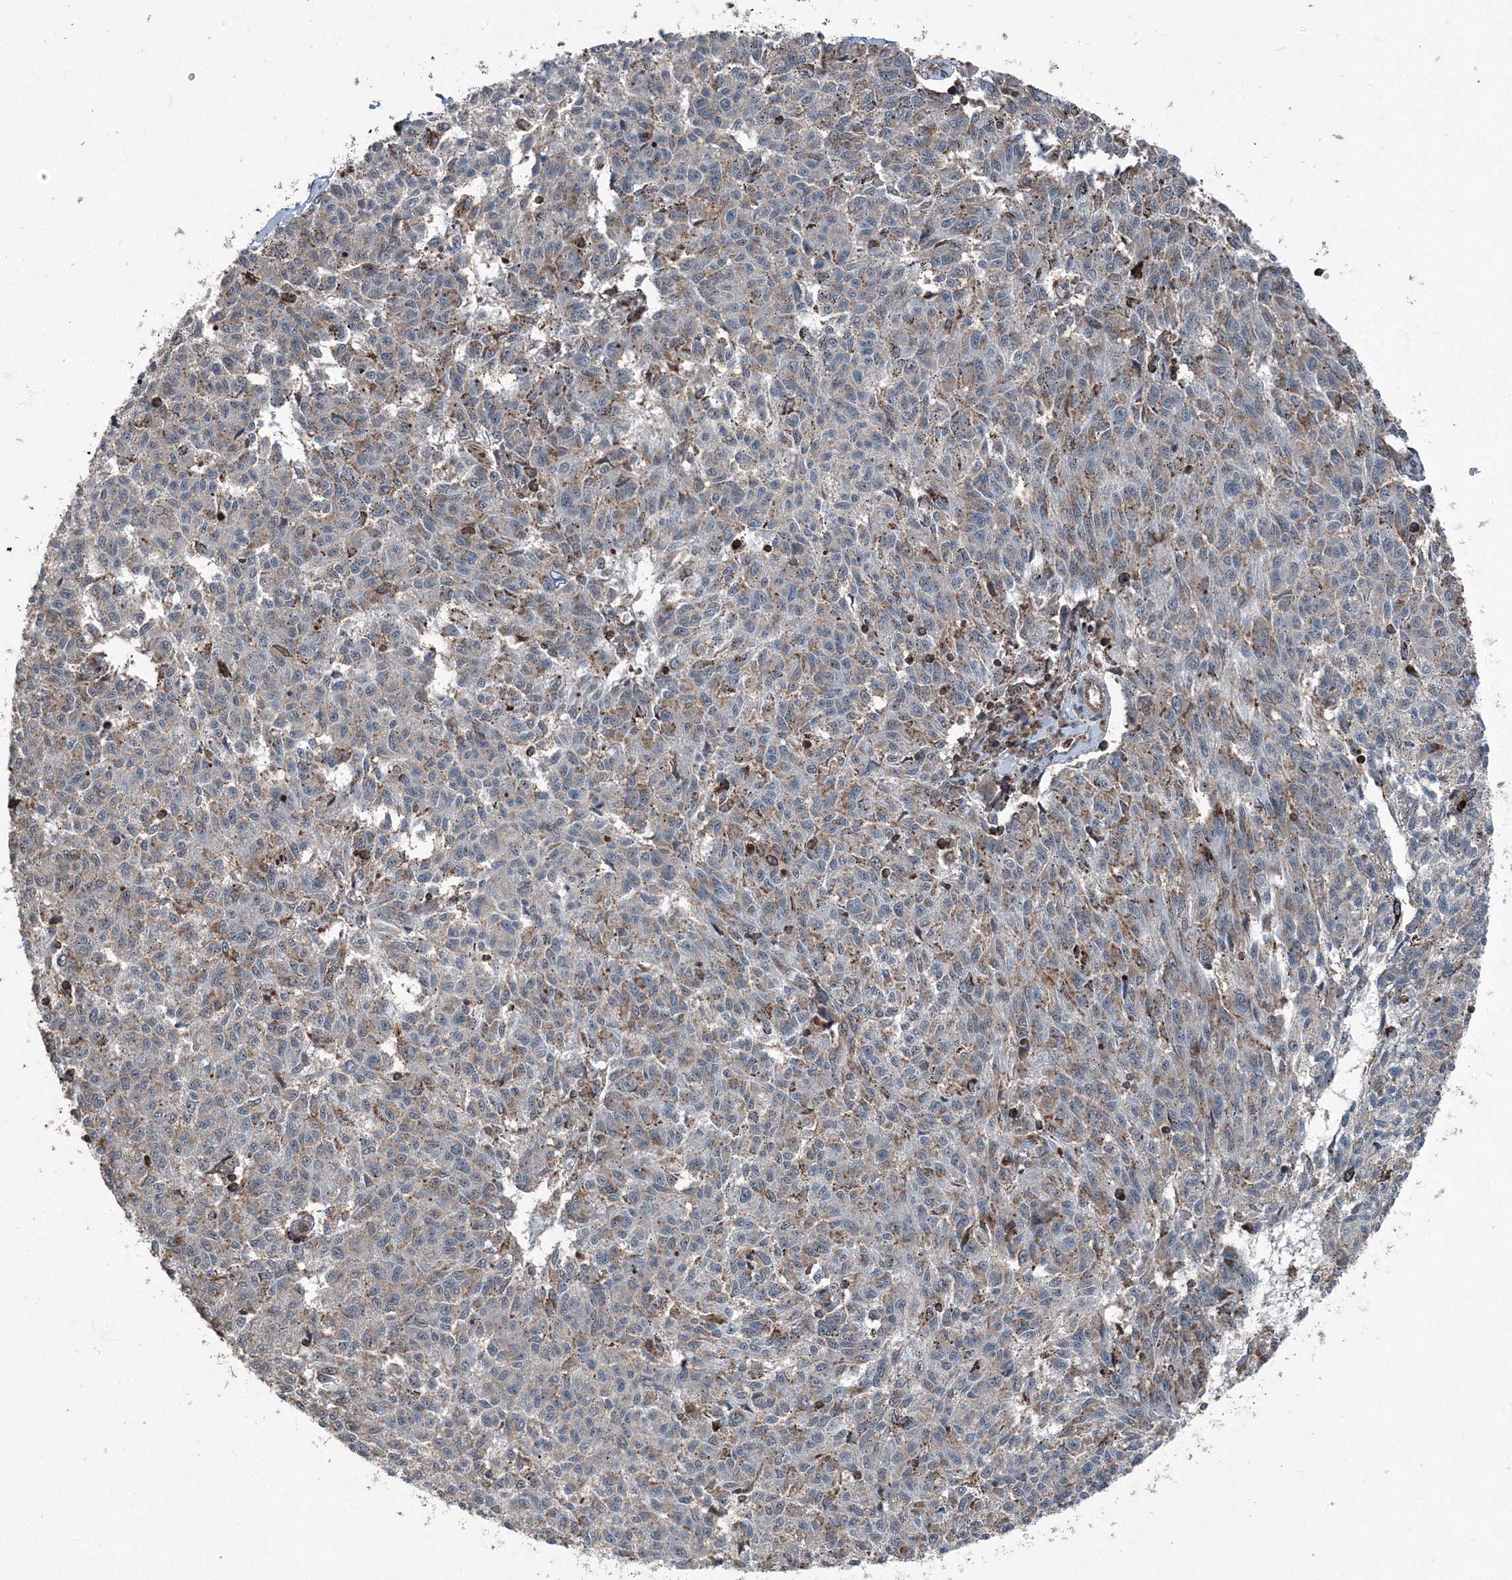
{"staining": {"intensity": "weak", "quantity": "<25%", "location": "cytoplasmic/membranous"}, "tissue": "melanoma", "cell_type": "Tumor cells", "image_type": "cancer", "snomed": [{"axis": "morphology", "description": "Malignant melanoma, NOS"}, {"axis": "topography", "description": "Skin"}], "caption": "Histopathology image shows no protein expression in tumor cells of malignant melanoma tissue.", "gene": "AASDH", "patient": {"sex": "female", "age": 72}}